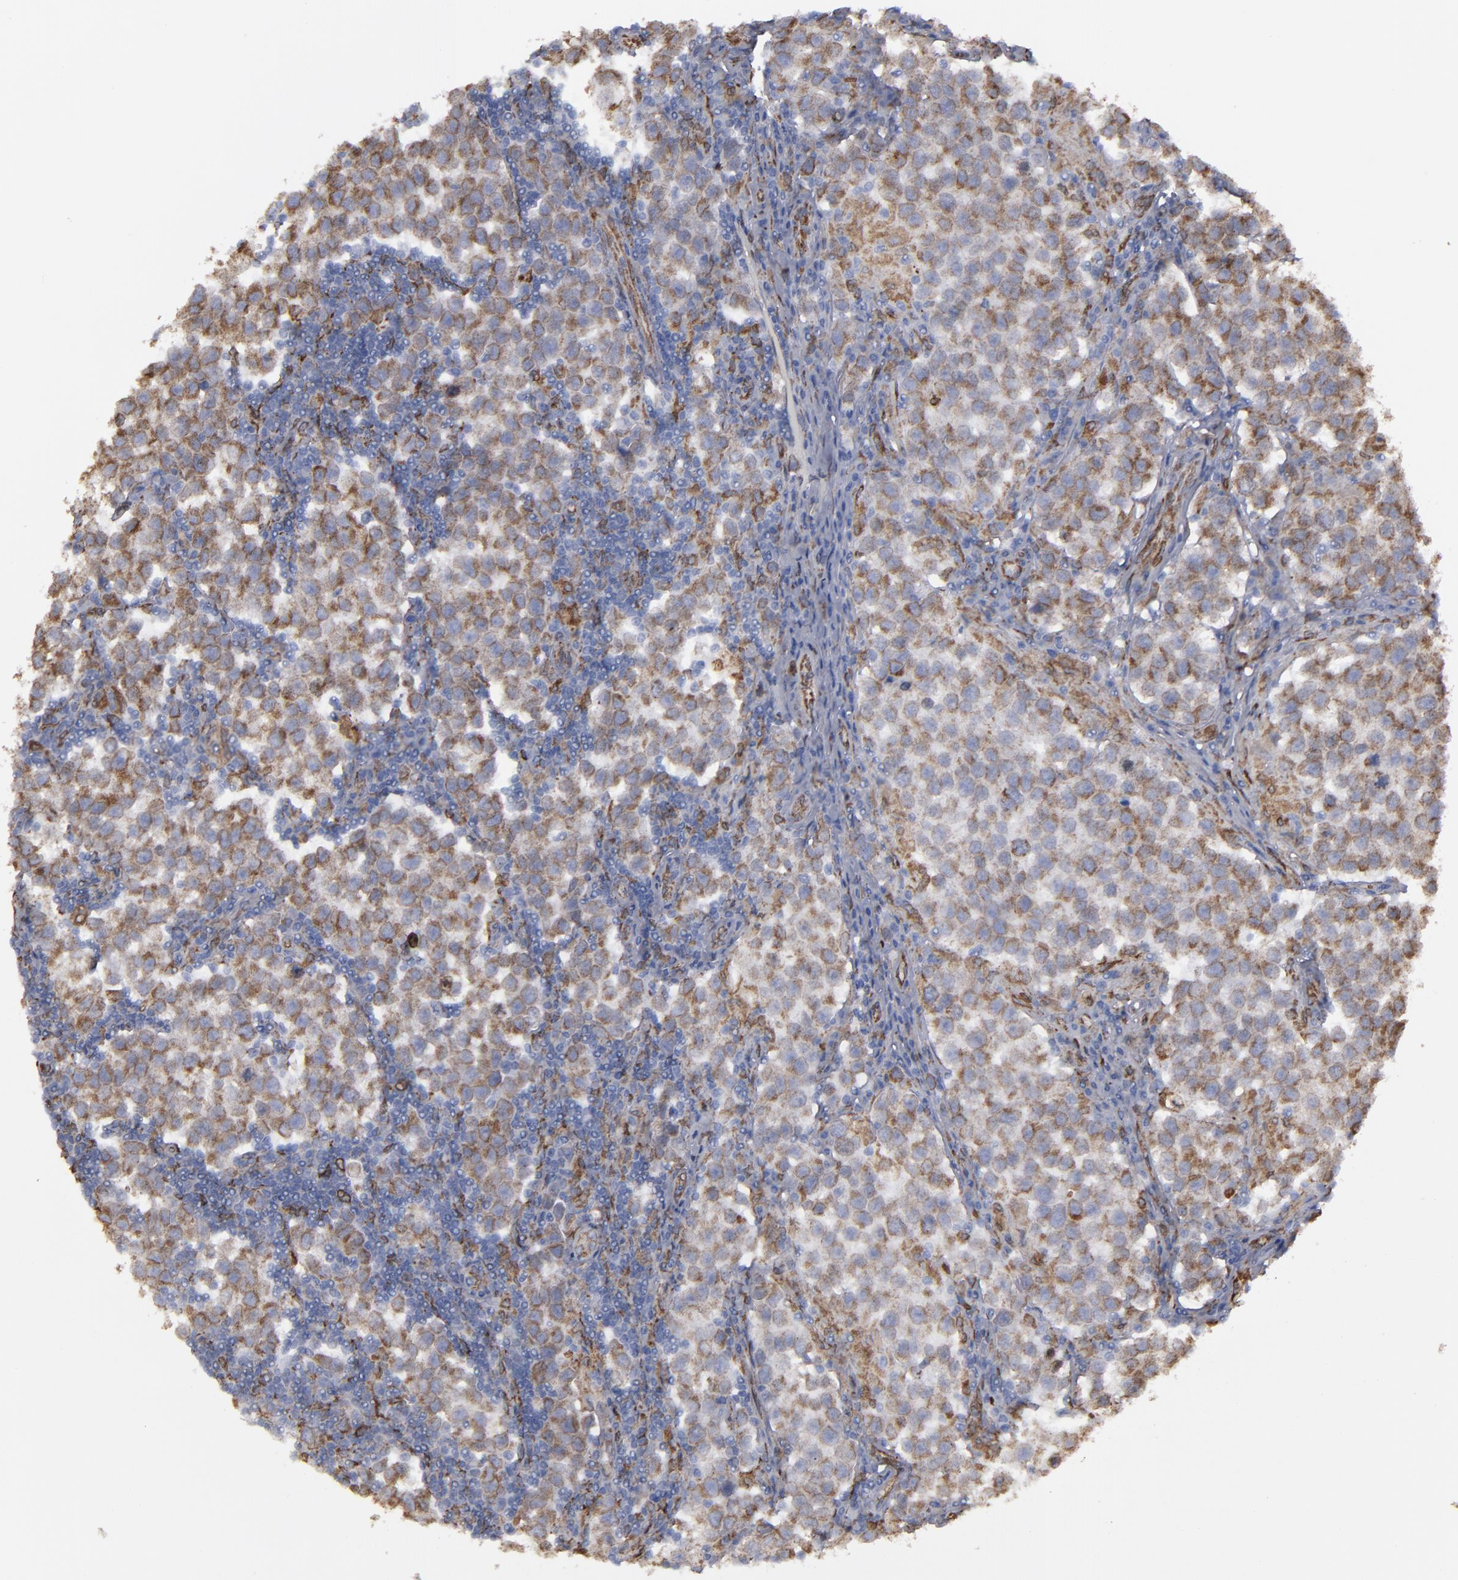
{"staining": {"intensity": "moderate", "quantity": ">75%", "location": "cytoplasmic/membranous"}, "tissue": "testis cancer", "cell_type": "Tumor cells", "image_type": "cancer", "snomed": [{"axis": "morphology", "description": "Seminoma, NOS"}, {"axis": "topography", "description": "Testis"}], "caption": "About >75% of tumor cells in seminoma (testis) display moderate cytoplasmic/membranous protein positivity as visualized by brown immunohistochemical staining.", "gene": "ERLIN2", "patient": {"sex": "male", "age": 36}}